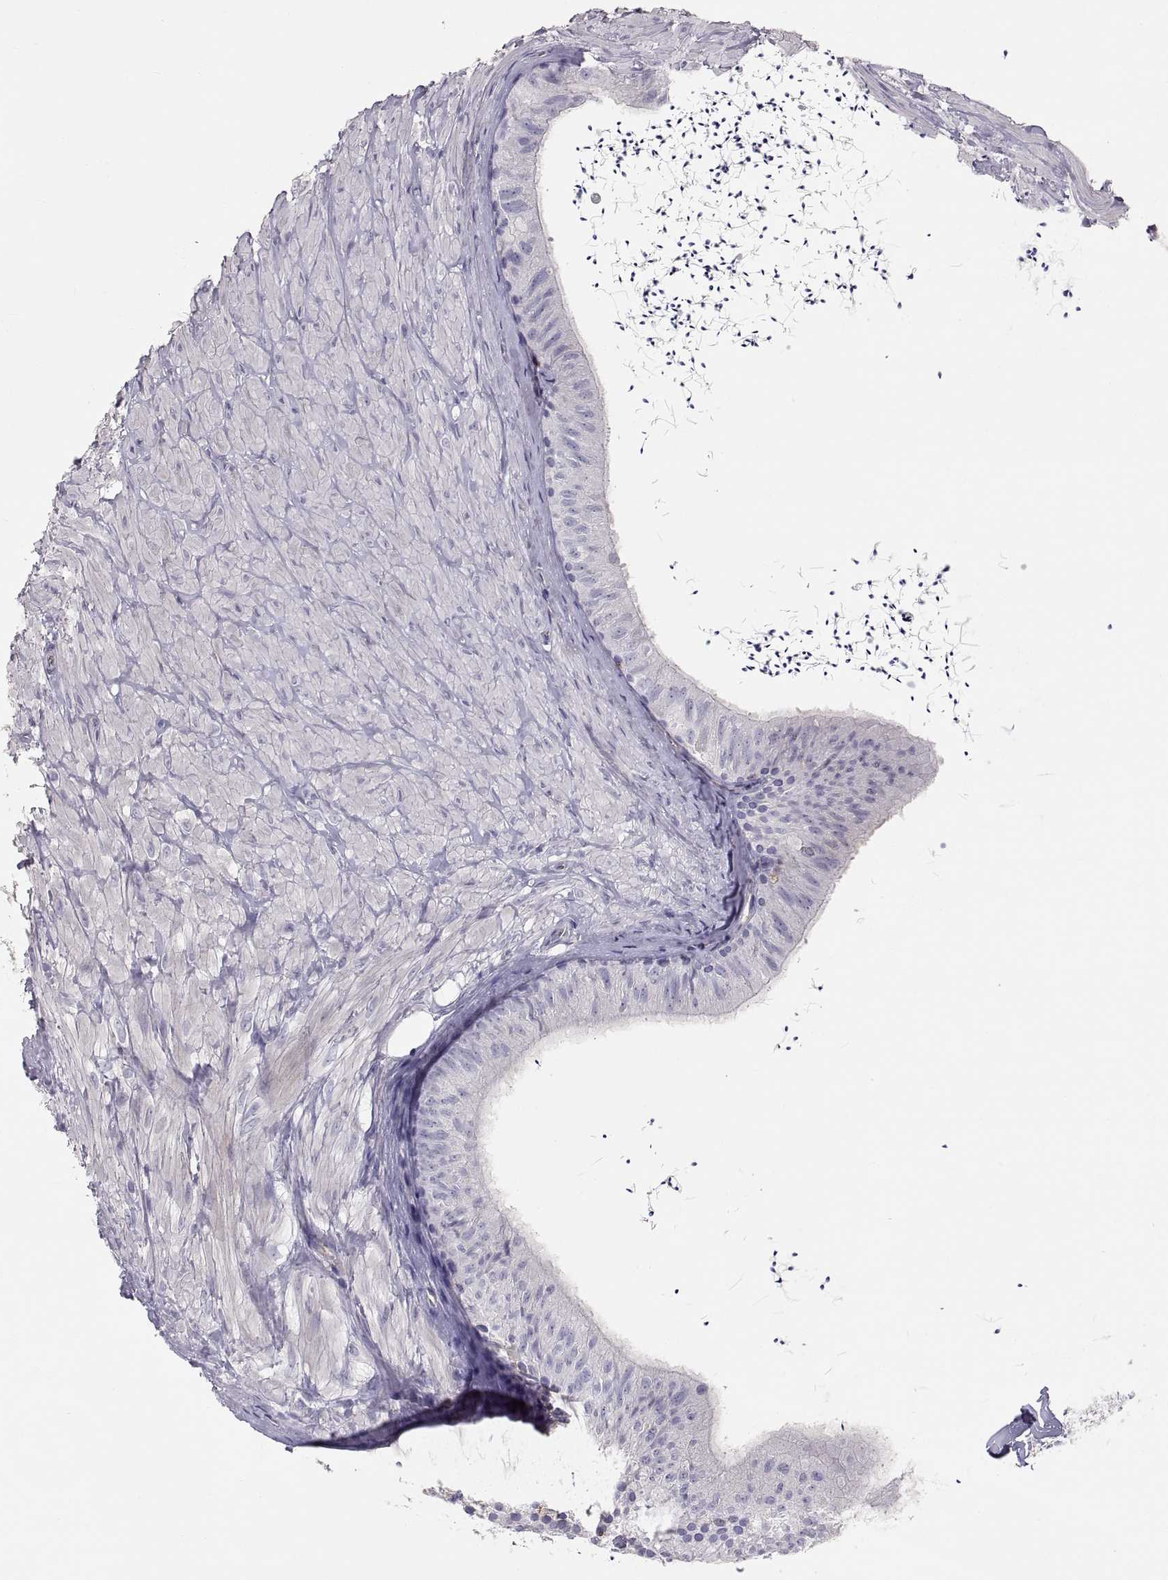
{"staining": {"intensity": "negative", "quantity": "none", "location": "none"}, "tissue": "epididymis", "cell_type": "Glandular cells", "image_type": "normal", "snomed": [{"axis": "morphology", "description": "Normal tissue, NOS"}, {"axis": "topography", "description": "Epididymis"}], "caption": "There is no significant expression in glandular cells of epididymis. The staining was performed using DAB (3,3'-diaminobenzidine) to visualize the protein expression in brown, while the nuclei were stained in blue with hematoxylin (Magnification: 20x).", "gene": "RALB", "patient": {"sex": "male", "age": 32}}